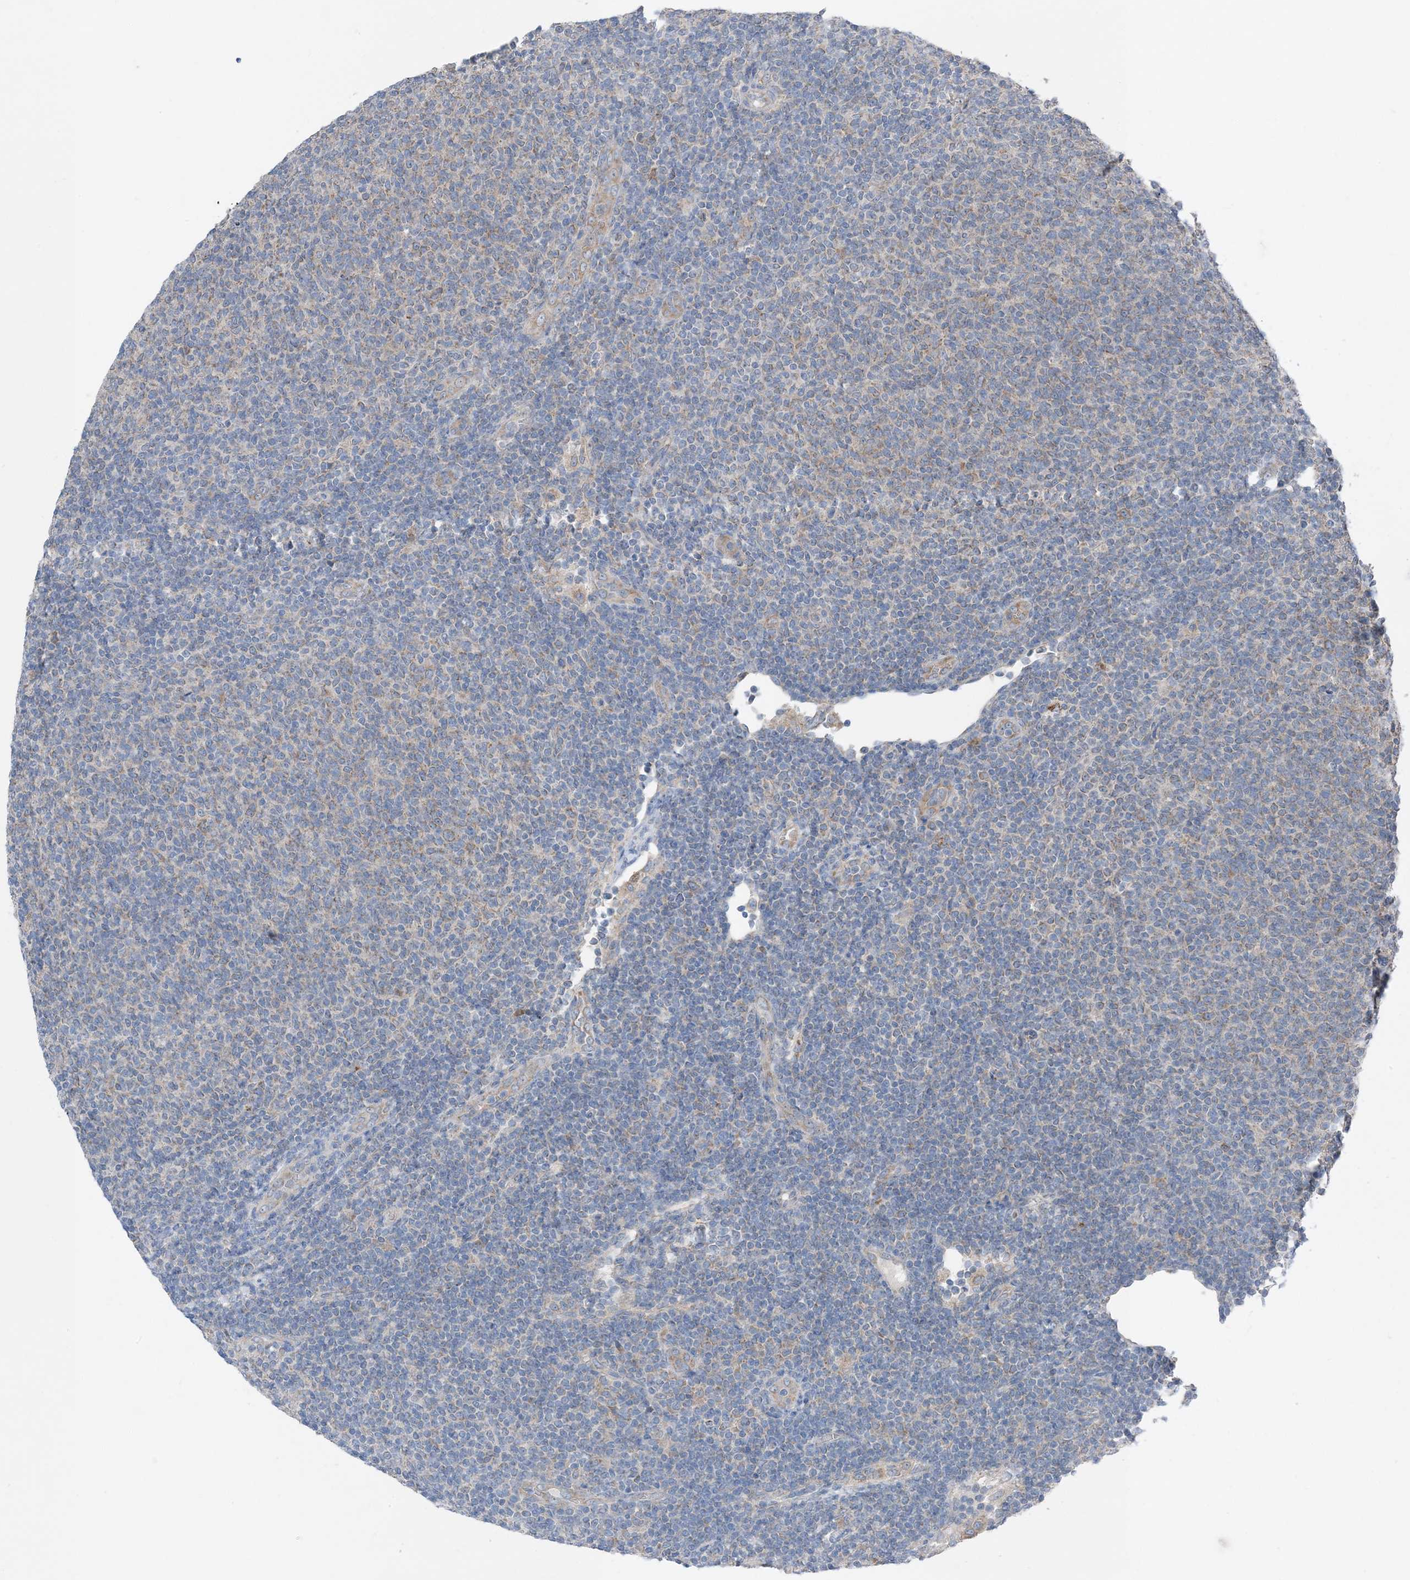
{"staining": {"intensity": "negative", "quantity": "none", "location": "none"}, "tissue": "lymphoma", "cell_type": "Tumor cells", "image_type": "cancer", "snomed": [{"axis": "morphology", "description": "Malignant lymphoma, non-Hodgkin's type, Low grade"}, {"axis": "topography", "description": "Lymph node"}], "caption": "DAB immunohistochemical staining of human low-grade malignant lymphoma, non-Hodgkin's type shows no significant positivity in tumor cells.", "gene": "DHX30", "patient": {"sex": "male", "age": 66}}